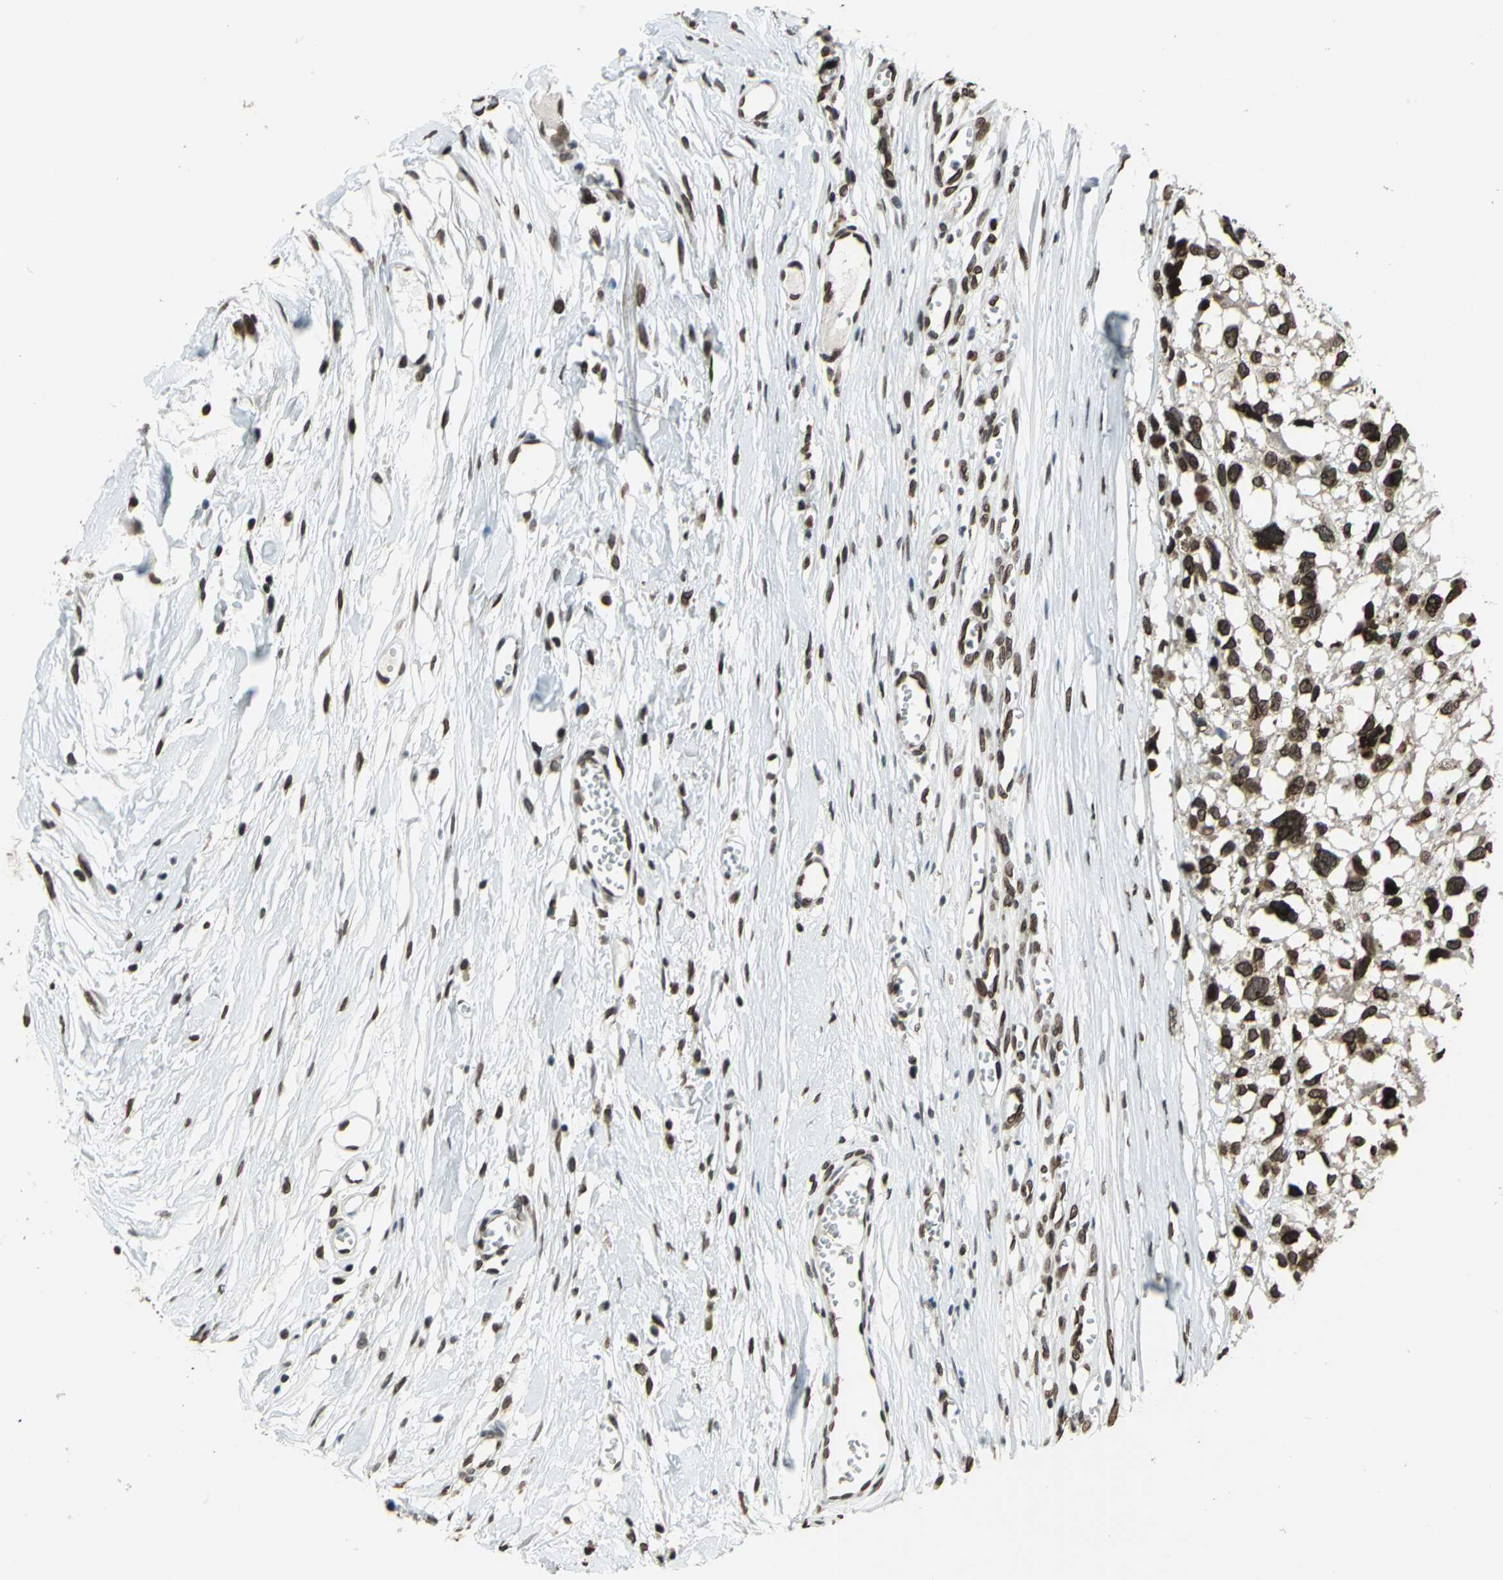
{"staining": {"intensity": "strong", "quantity": ">75%", "location": "cytoplasmic/membranous,nuclear"}, "tissue": "melanoma", "cell_type": "Tumor cells", "image_type": "cancer", "snomed": [{"axis": "morphology", "description": "Malignant melanoma, Metastatic site"}, {"axis": "topography", "description": "Lymph node"}], "caption": "Brown immunohistochemical staining in melanoma exhibits strong cytoplasmic/membranous and nuclear expression in approximately >75% of tumor cells. Nuclei are stained in blue.", "gene": "ISY1", "patient": {"sex": "male", "age": 59}}